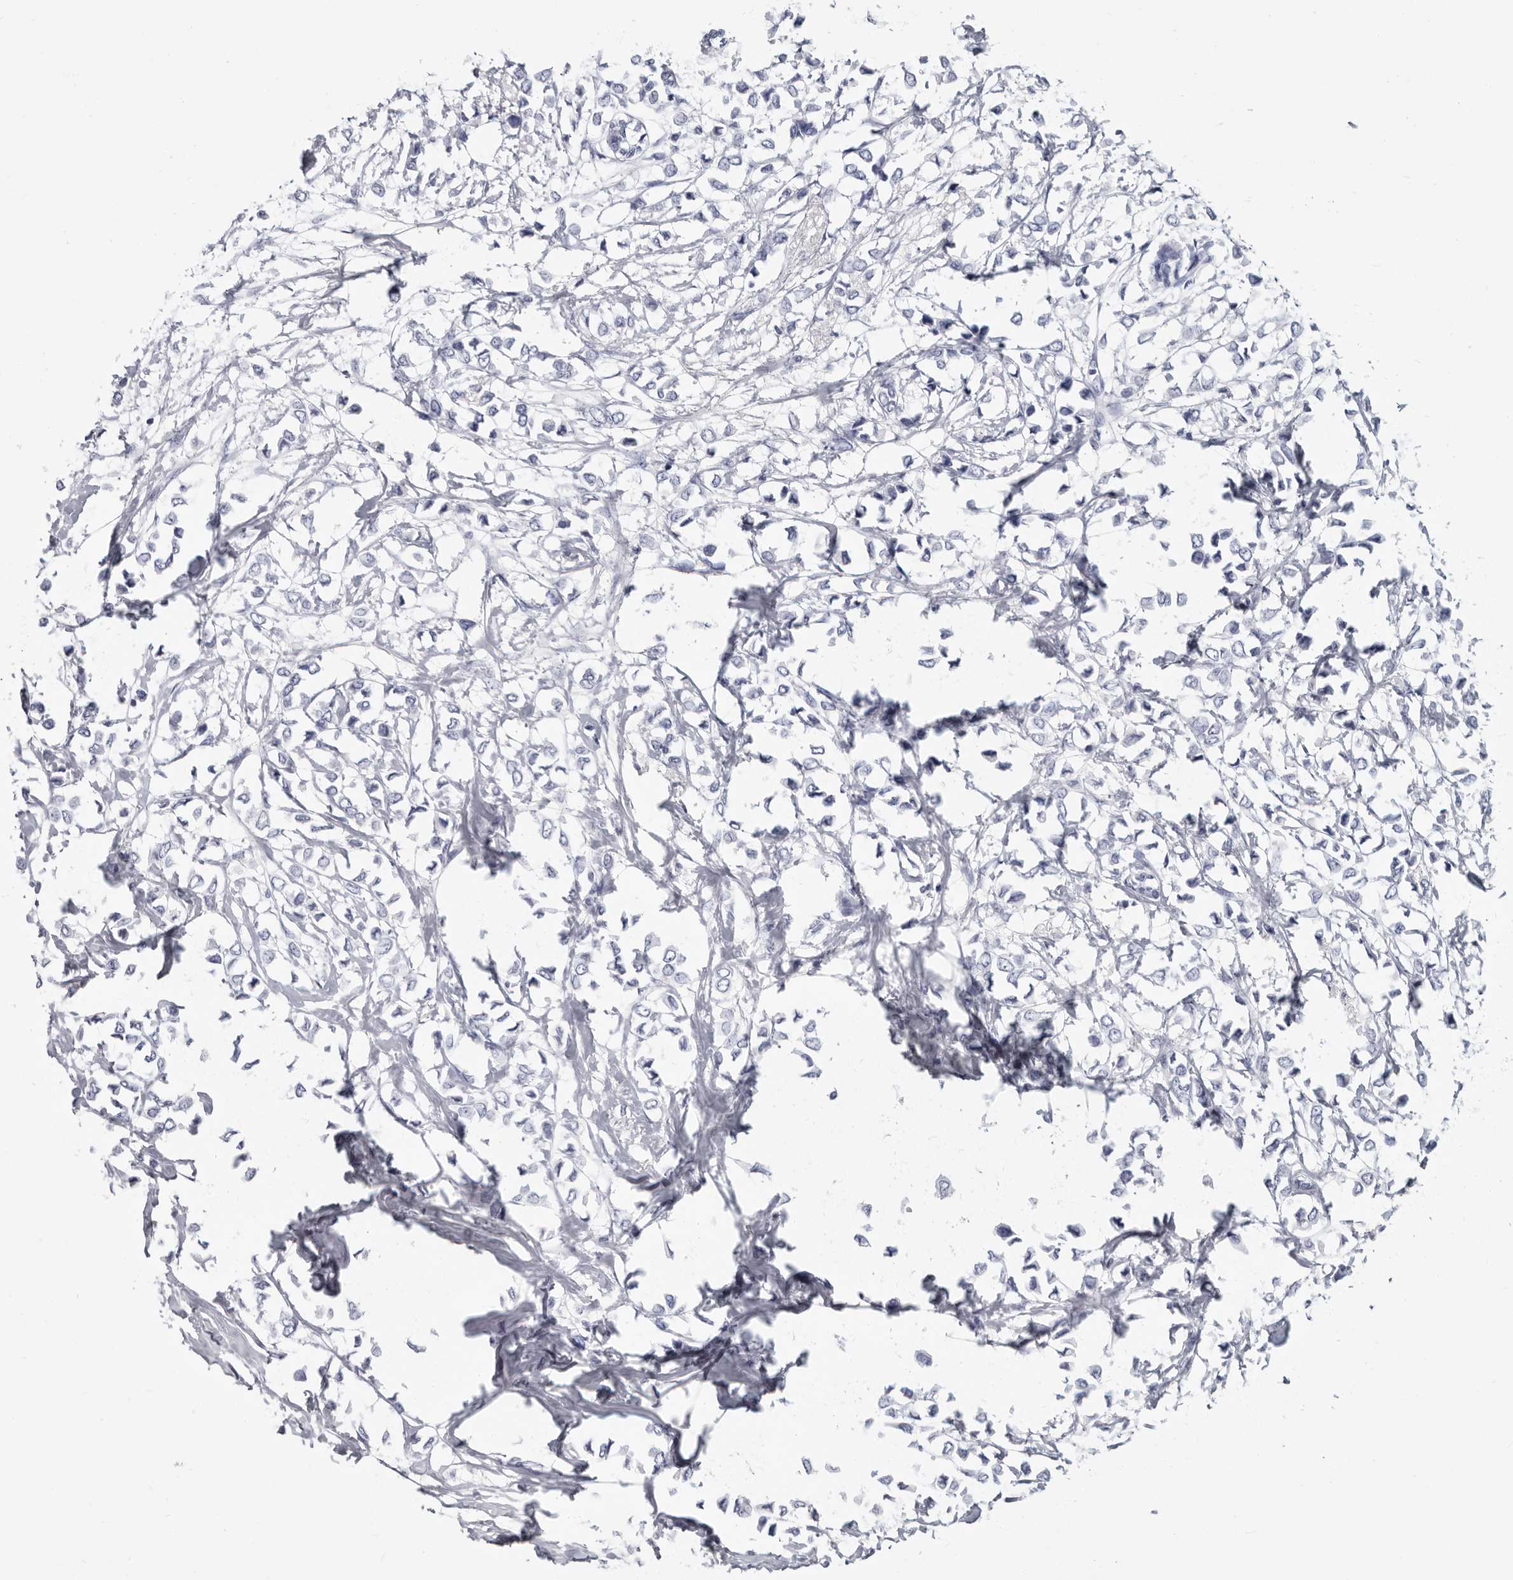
{"staining": {"intensity": "negative", "quantity": "none", "location": "none"}, "tissue": "breast cancer", "cell_type": "Tumor cells", "image_type": "cancer", "snomed": [{"axis": "morphology", "description": "Lobular carcinoma"}, {"axis": "topography", "description": "Breast"}], "caption": "Micrograph shows no protein staining in tumor cells of breast cancer tissue.", "gene": "WRAP73", "patient": {"sex": "female", "age": 51}}